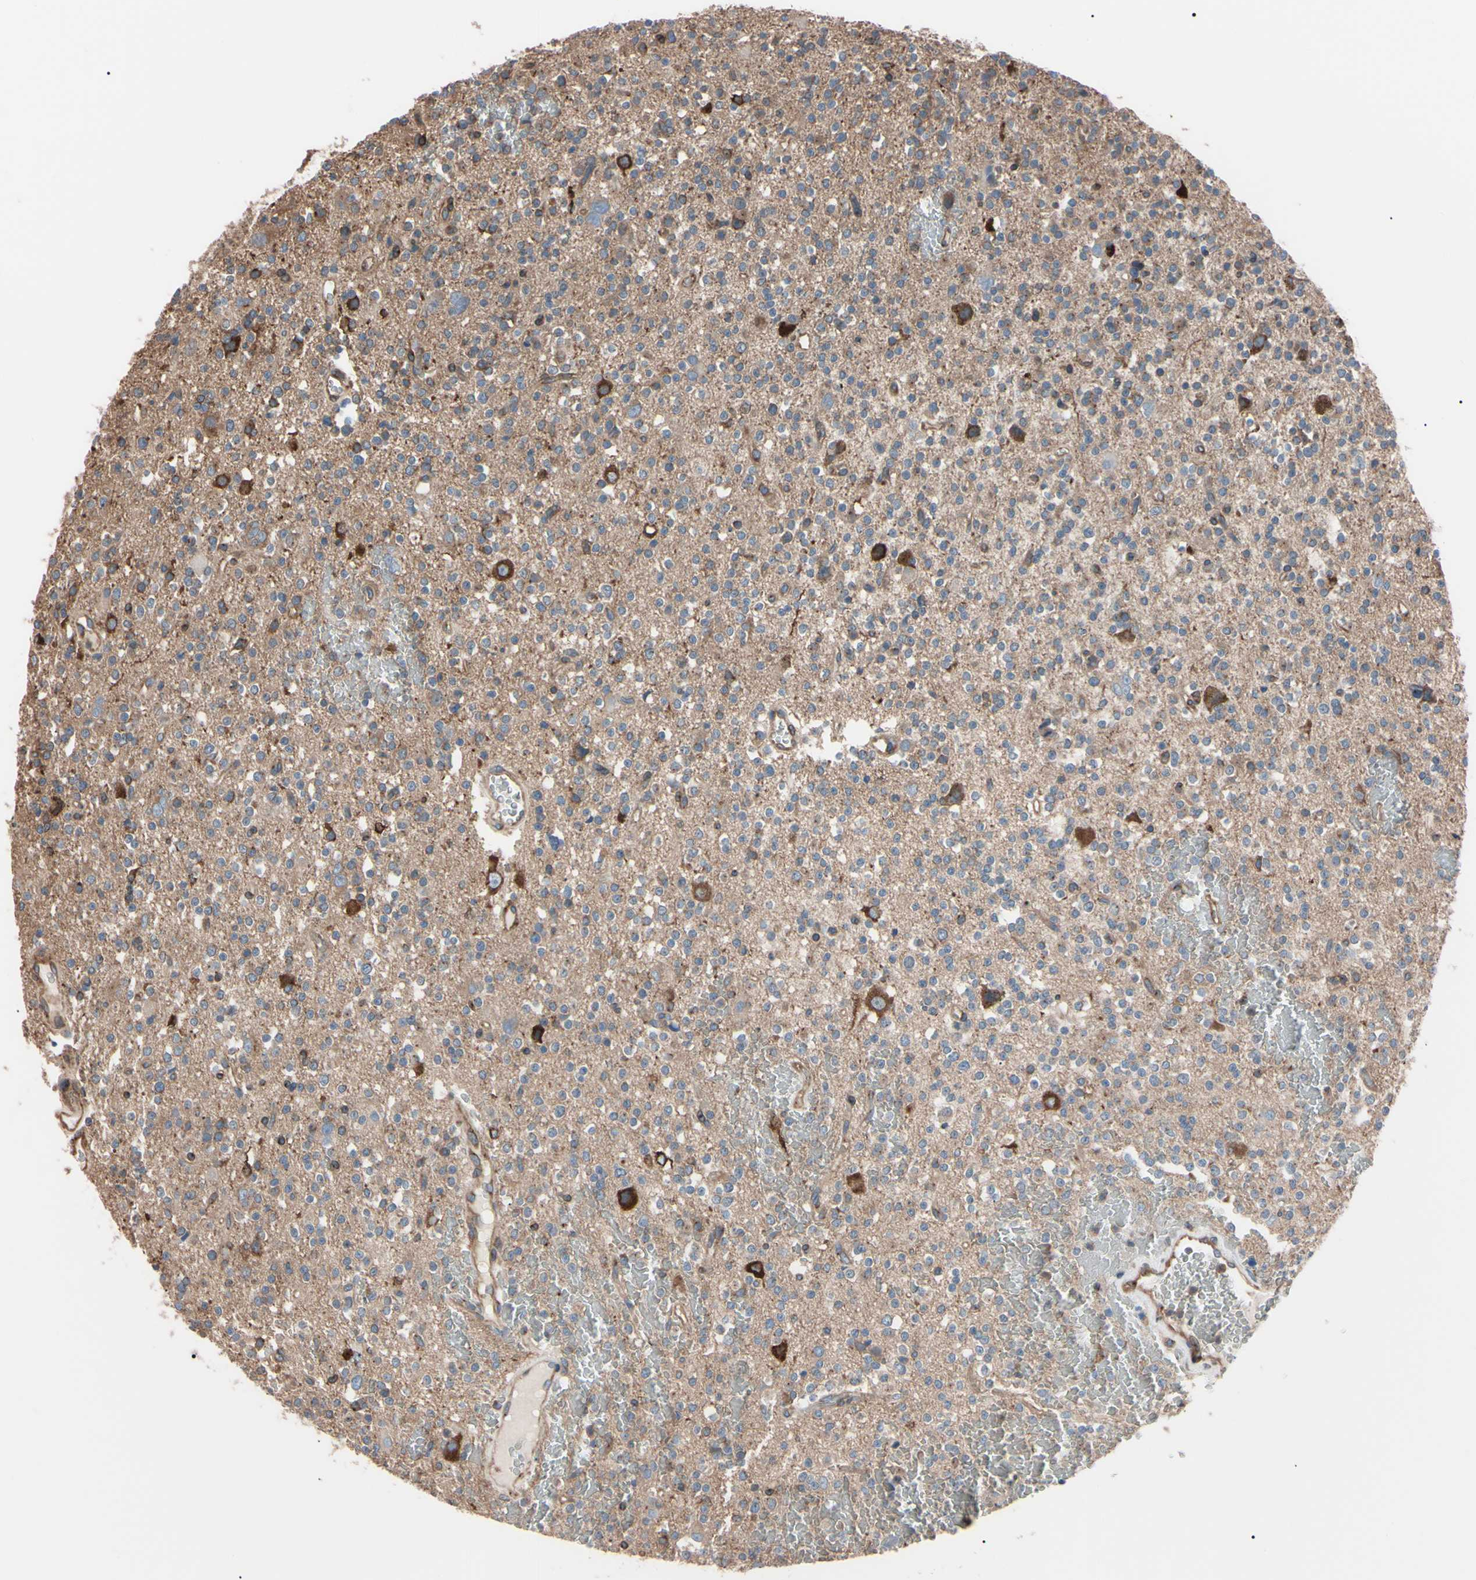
{"staining": {"intensity": "strong", "quantity": "<25%", "location": "cytoplasmic/membranous"}, "tissue": "glioma", "cell_type": "Tumor cells", "image_type": "cancer", "snomed": [{"axis": "morphology", "description": "Glioma, malignant, High grade"}, {"axis": "topography", "description": "Brain"}], "caption": "Protein analysis of malignant high-grade glioma tissue demonstrates strong cytoplasmic/membranous expression in about <25% of tumor cells. The staining is performed using DAB brown chromogen to label protein expression. The nuclei are counter-stained blue using hematoxylin.", "gene": "PRKACA", "patient": {"sex": "male", "age": 47}}